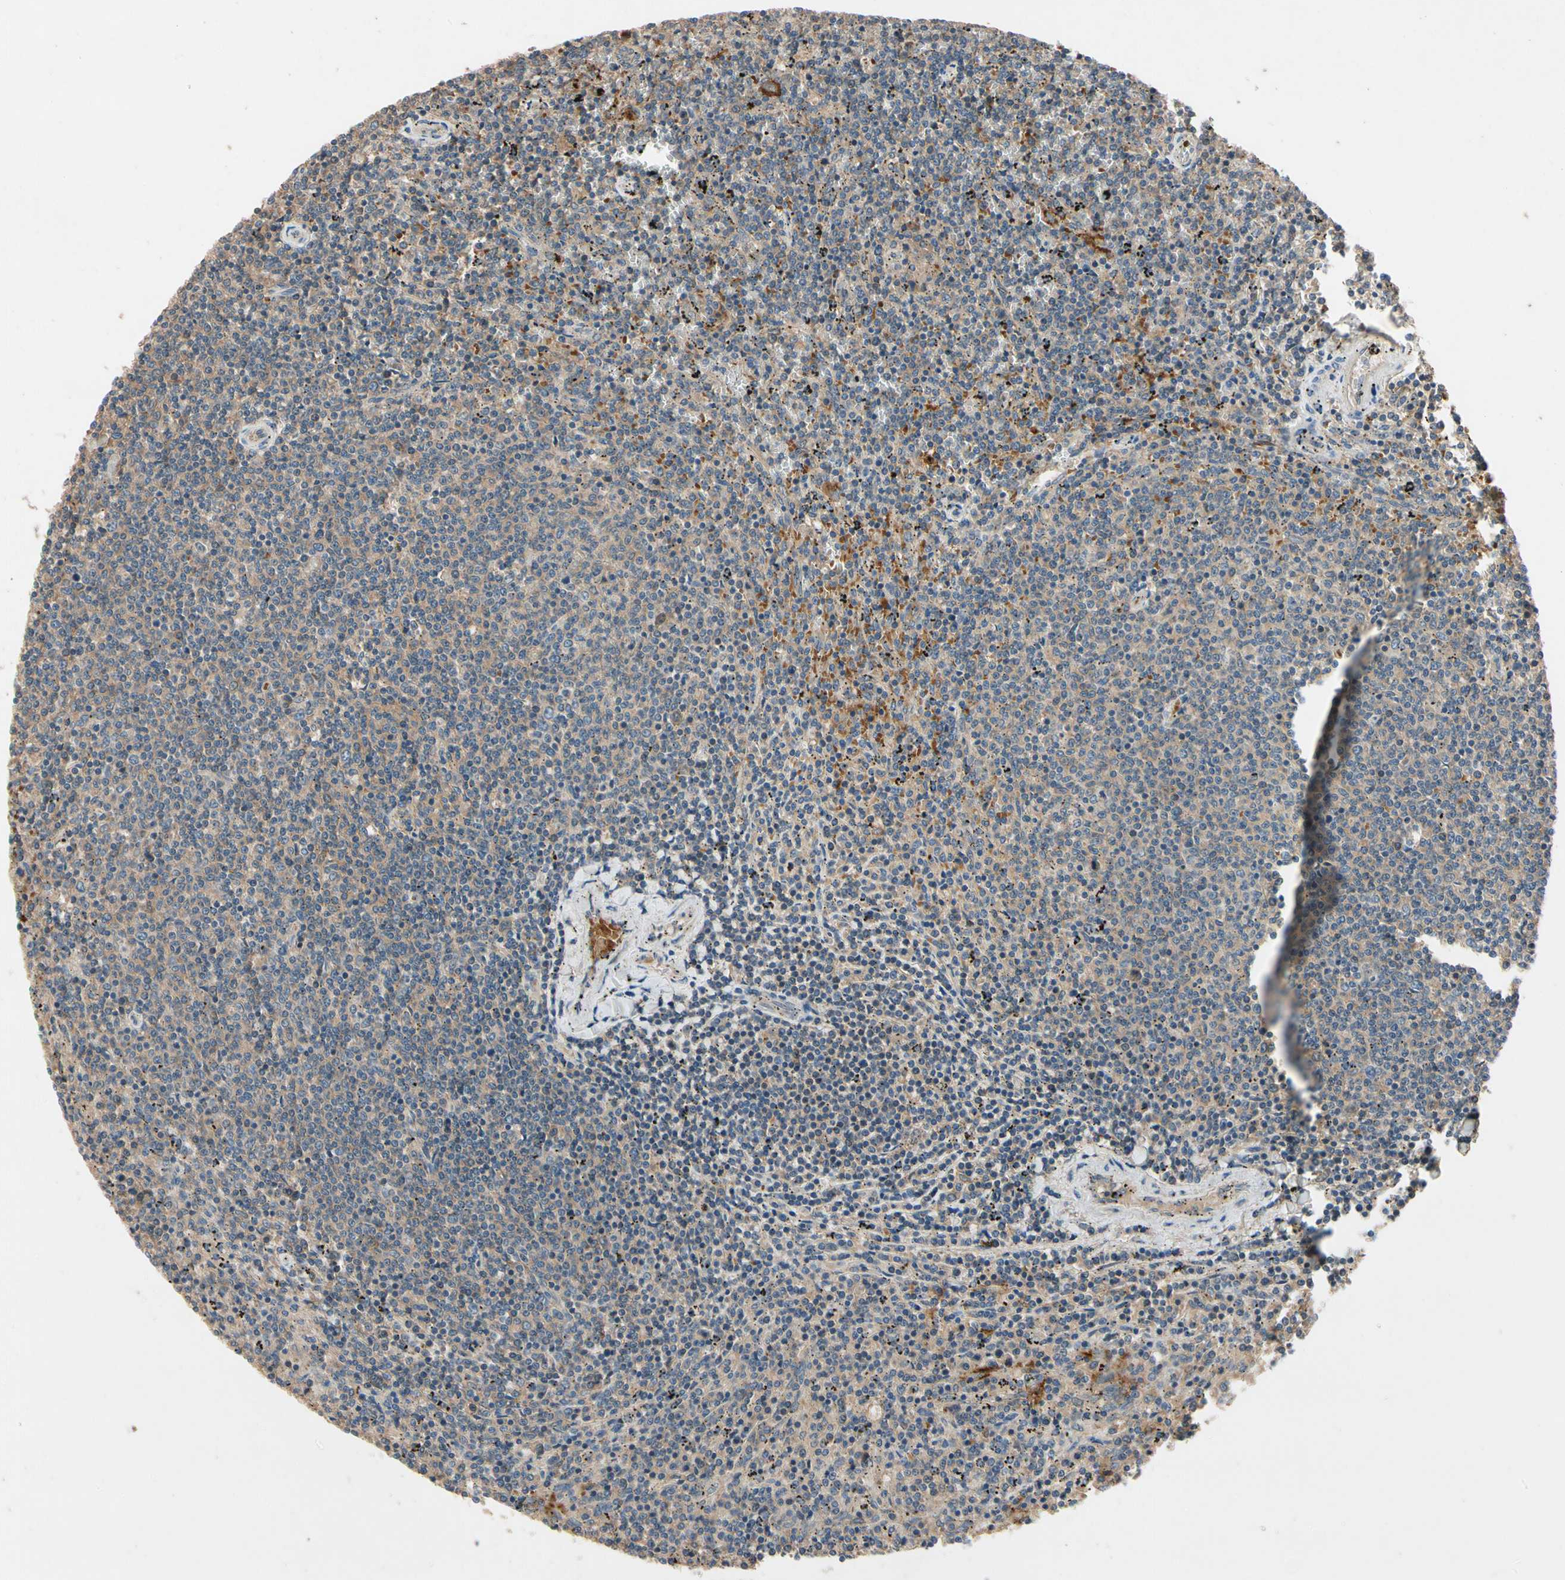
{"staining": {"intensity": "weak", "quantity": ">75%", "location": "cytoplasmic/membranous"}, "tissue": "lymphoma", "cell_type": "Tumor cells", "image_type": "cancer", "snomed": [{"axis": "morphology", "description": "Malignant lymphoma, non-Hodgkin's type, Low grade"}, {"axis": "topography", "description": "Spleen"}], "caption": "A low amount of weak cytoplasmic/membranous positivity is present in about >75% of tumor cells in low-grade malignant lymphoma, non-Hodgkin's type tissue. (Stains: DAB (3,3'-diaminobenzidine) in brown, nuclei in blue, Microscopy: brightfield microscopy at high magnification).", "gene": "IL1RL1", "patient": {"sex": "female", "age": 50}}